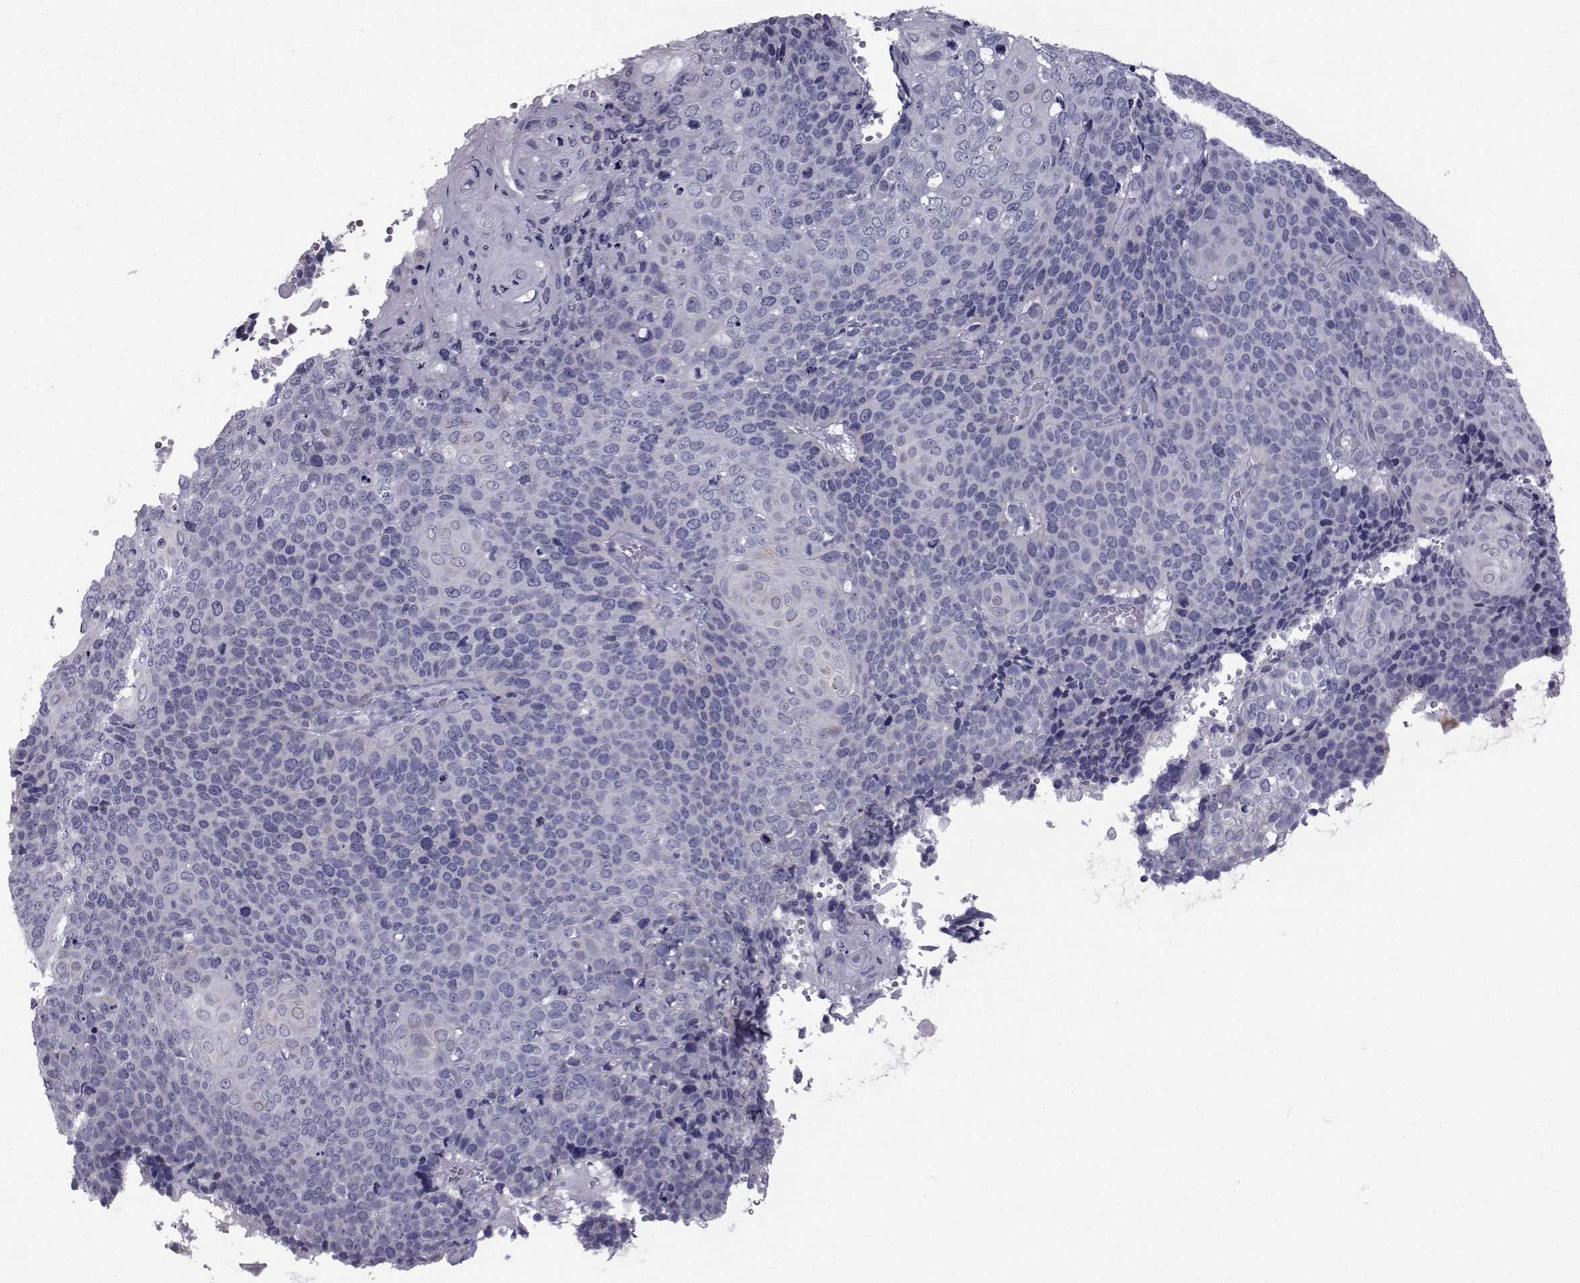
{"staining": {"intensity": "negative", "quantity": "none", "location": "none"}, "tissue": "cervical cancer", "cell_type": "Tumor cells", "image_type": "cancer", "snomed": [{"axis": "morphology", "description": "Squamous cell carcinoma, NOS"}, {"axis": "topography", "description": "Cervix"}], "caption": "This is an IHC micrograph of human squamous cell carcinoma (cervical). There is no expression in tumor cells.", "gene": "FDXR", "patient": {"sex": "female", "age": 39}}